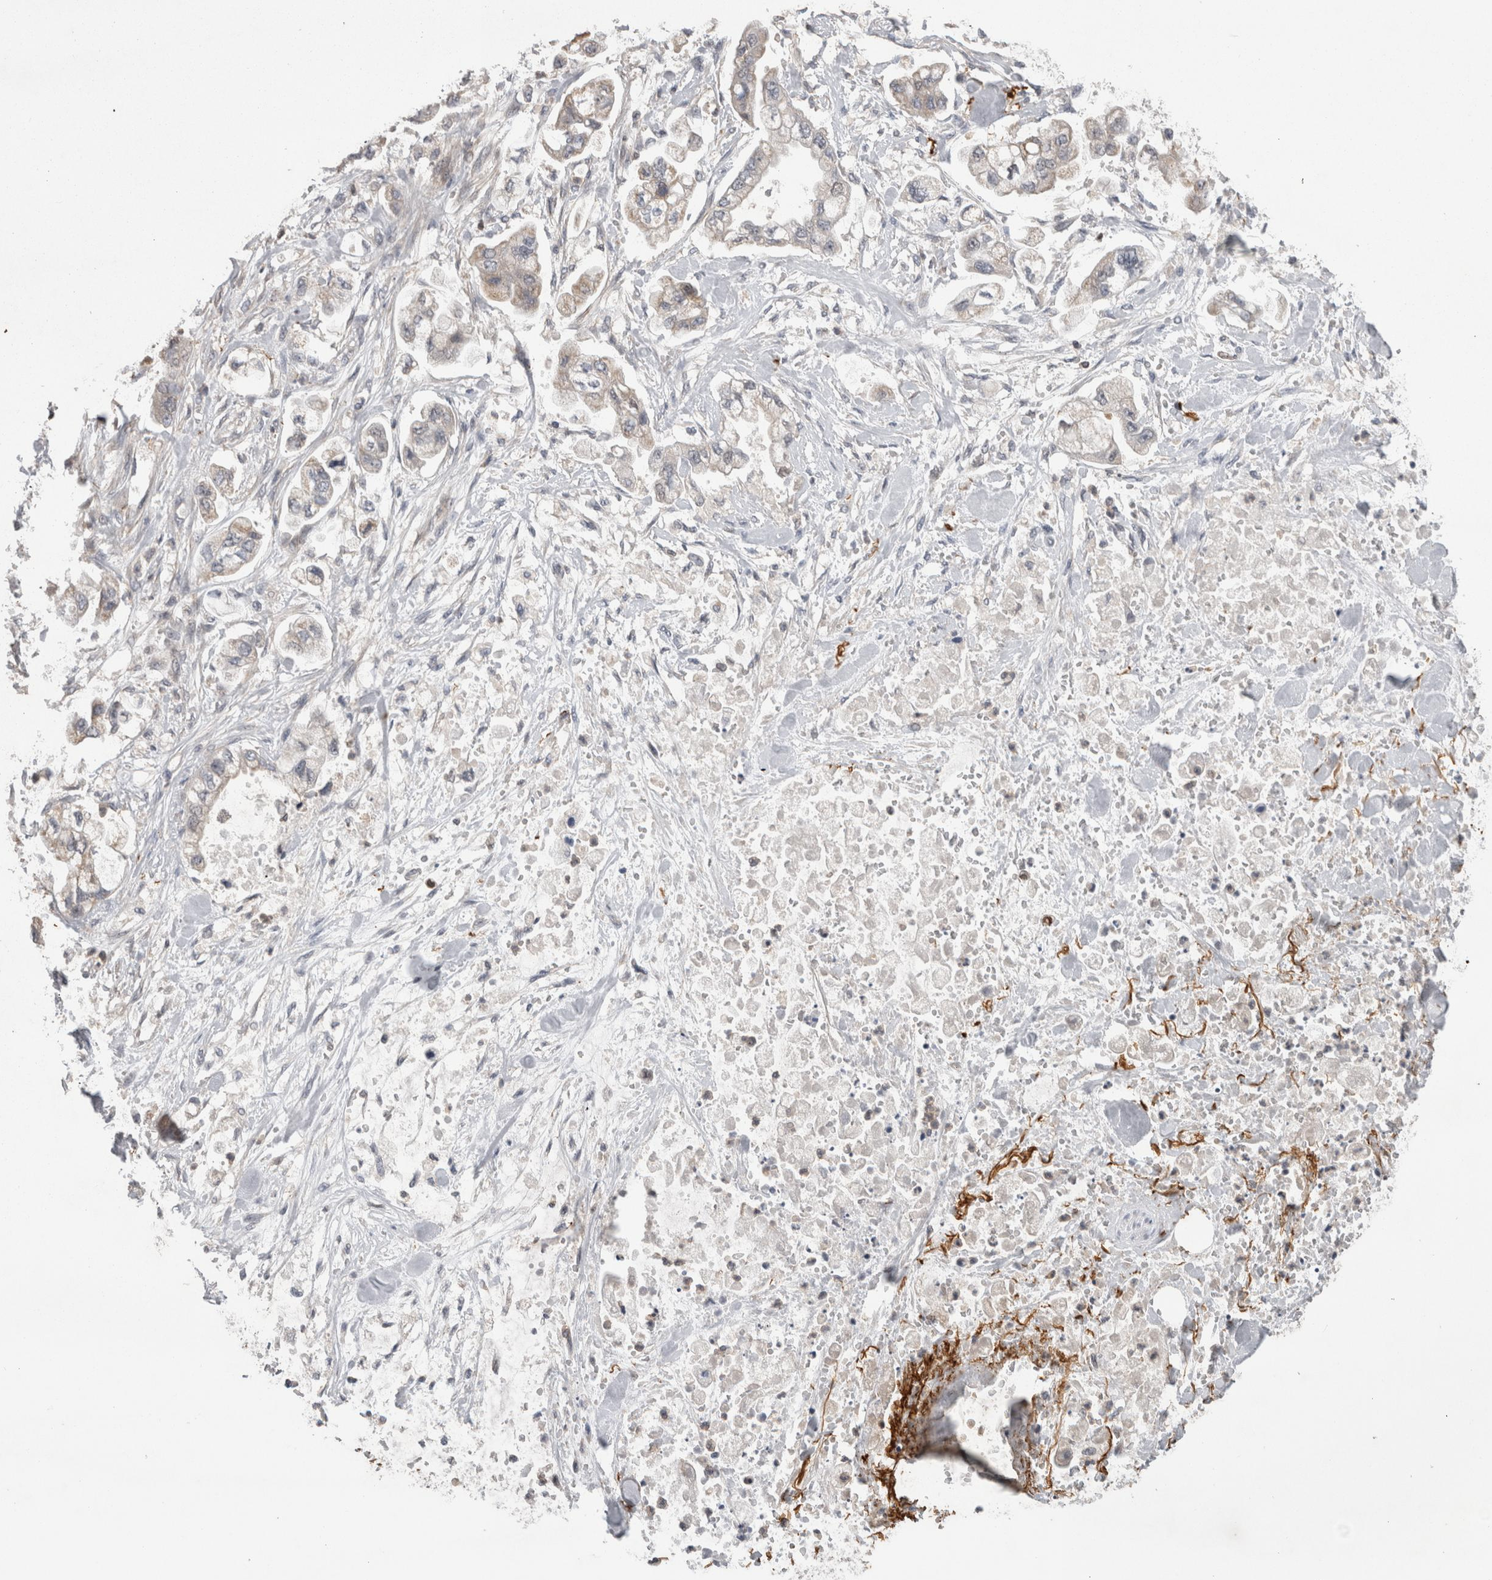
{"staining": {"intensity": "weak", "quantity": "25%-75%", "location": "cytoplasmic/membranous"}, "tissue": "stomach cancer", "cell_type": "Tumor cells", "image_type": "cancer", "snomed": [{"axis": "morphology", "description": "Normal tissue, NOS"}, {"axis": "morphology", "description": "Adenocarcinoma, NOS"}, {"axis": "topography", "description": "Stomach"}], "caption": "A brown stain labels weak cytoplasmic/membranous staining of a protein in human stomach cancer (adenocarcinoma) tumor cells. The staining was performed using DAB (3,3'-diaminobenzidine) to visualize the protein expression in brown, while the nuclei were stained in blue with hematoxylin (Magnification: 20x).", "gene": "DARS2", "patient": {"sex": "male", "age": 62}}